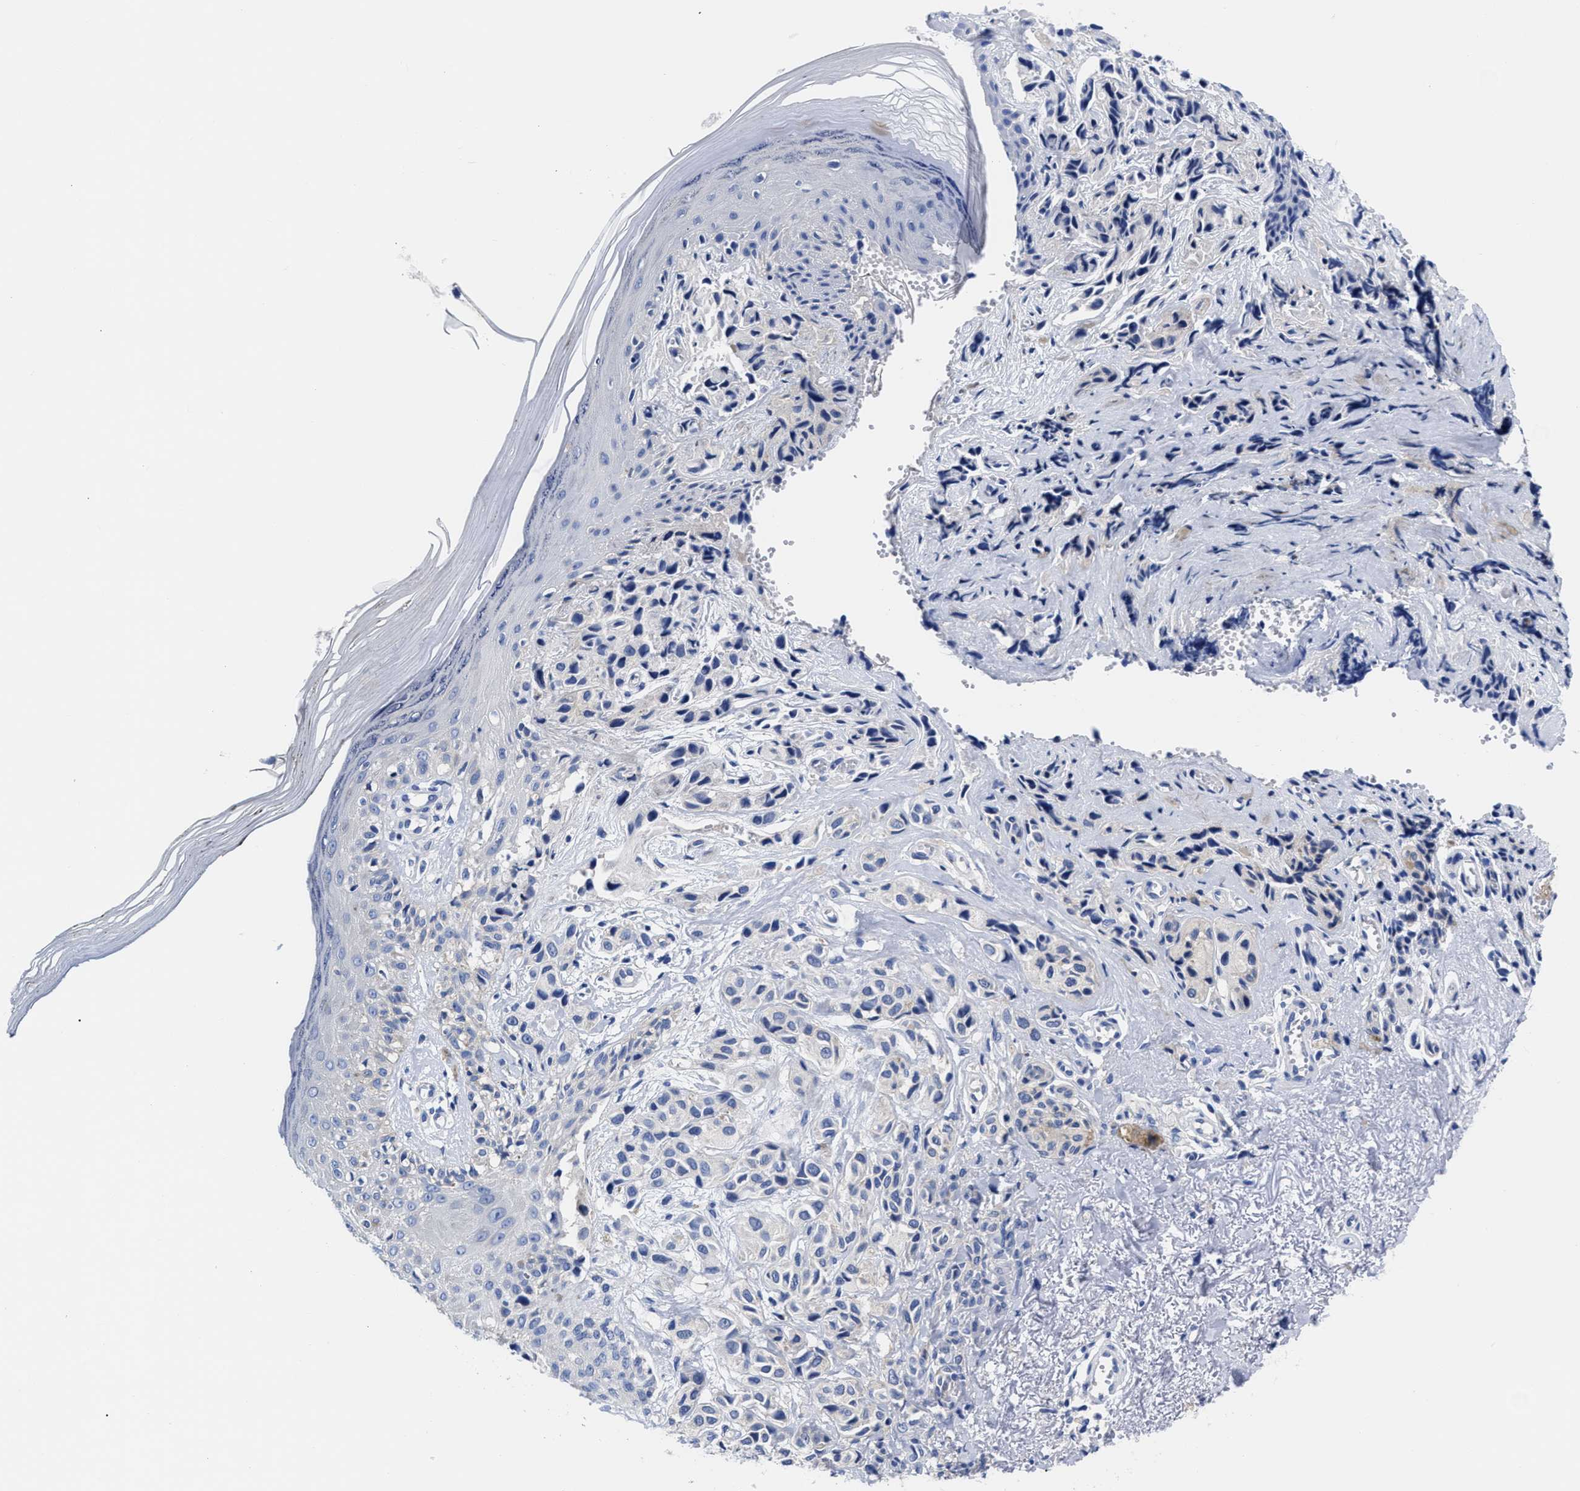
{"staining": {"intensity": "negative", "quantity": "none", "location": "none"}, "tissue": "melanoma", "cell_type": "Tumor cells", "image_type": "cancer", "snomed": [{"axis": "morphology", "description": "Malignant melanoma, NOS"}, {"axis": "topography", "description": "Skin"}], "caption": "Melanoma was stained to show a protein in brown. There is no significant positivity in tumor cells.", "gene": "RBKS", "patient": {"sex": "female", "age": 58}}